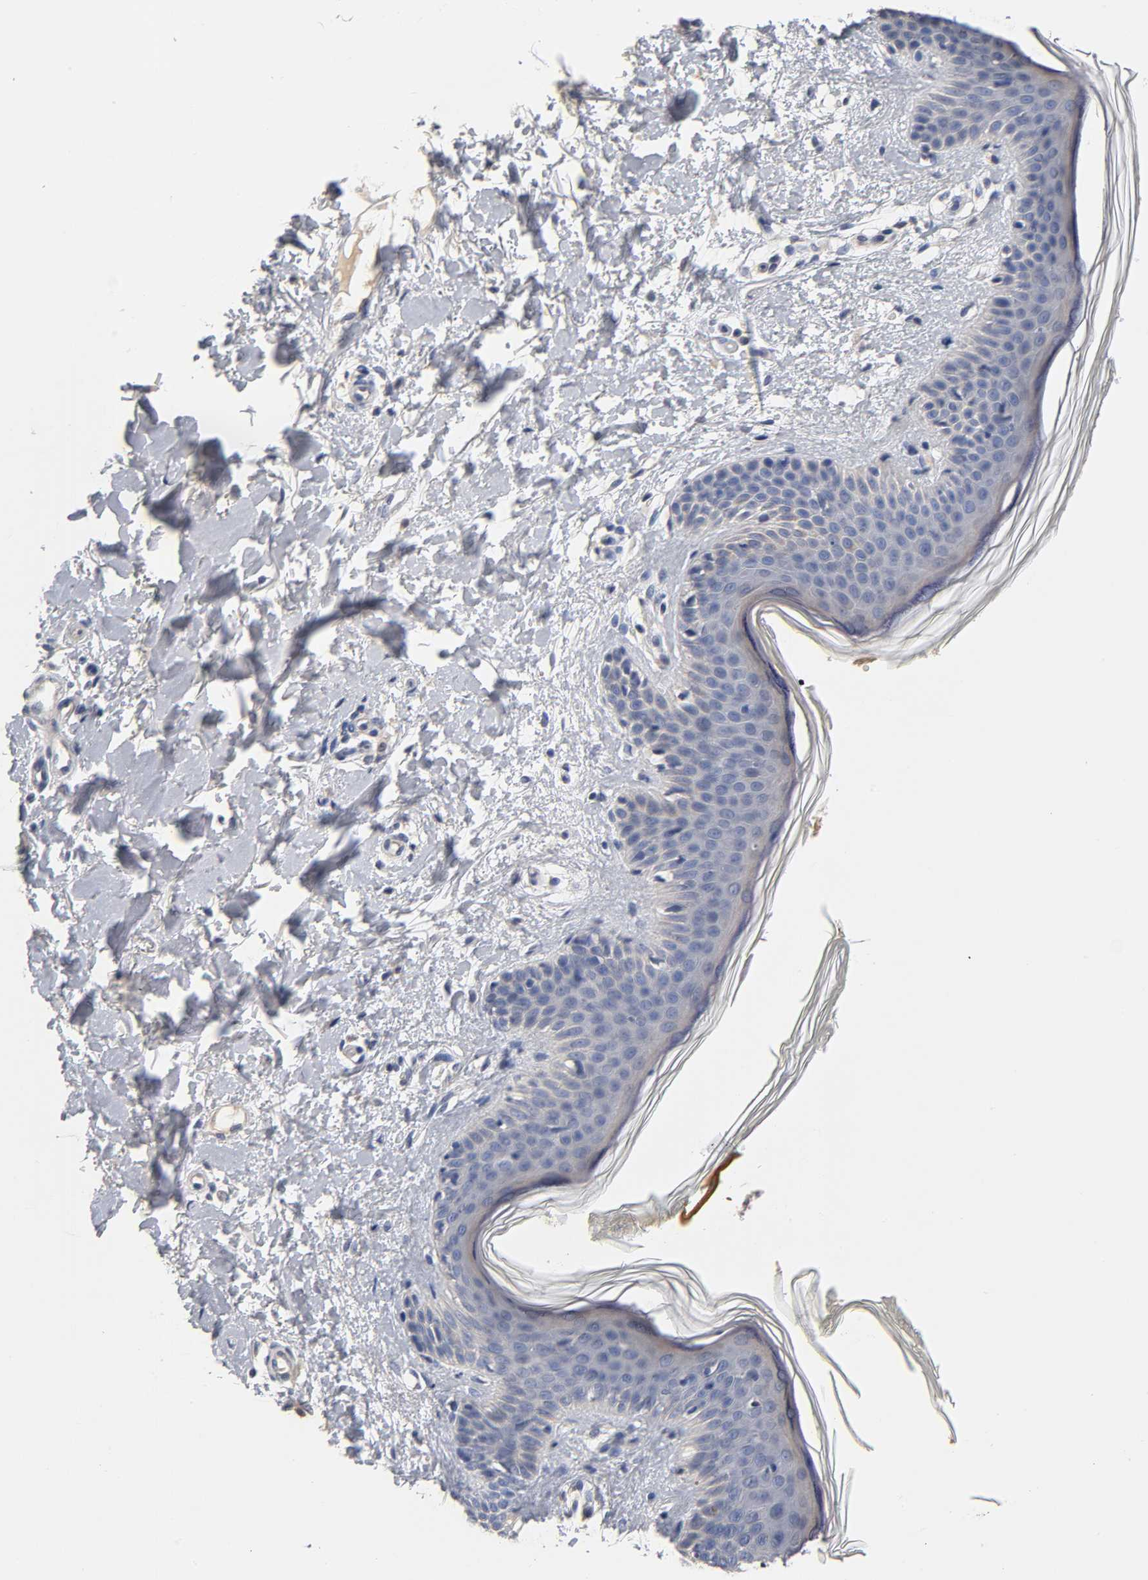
{"staining": {"intensity": "negative", "quantity": "none", "location": "none"}, "tissue": "skin", "cell_type": "Fibroblasts", "image_type": "normal", "snomed": [{"axis": "morphology", "description": "Normal tissue, NOS"}, {"axis": "topography", "description": "Skin"}], "caption": "Immunohistochemistry (IHC) of normal skin reveals no staining in fibroblasts. (IHC, brightfield microscopy, high magnification).", "gene": "OVOL1", "patient": {"sex": "female", "age": 56}}